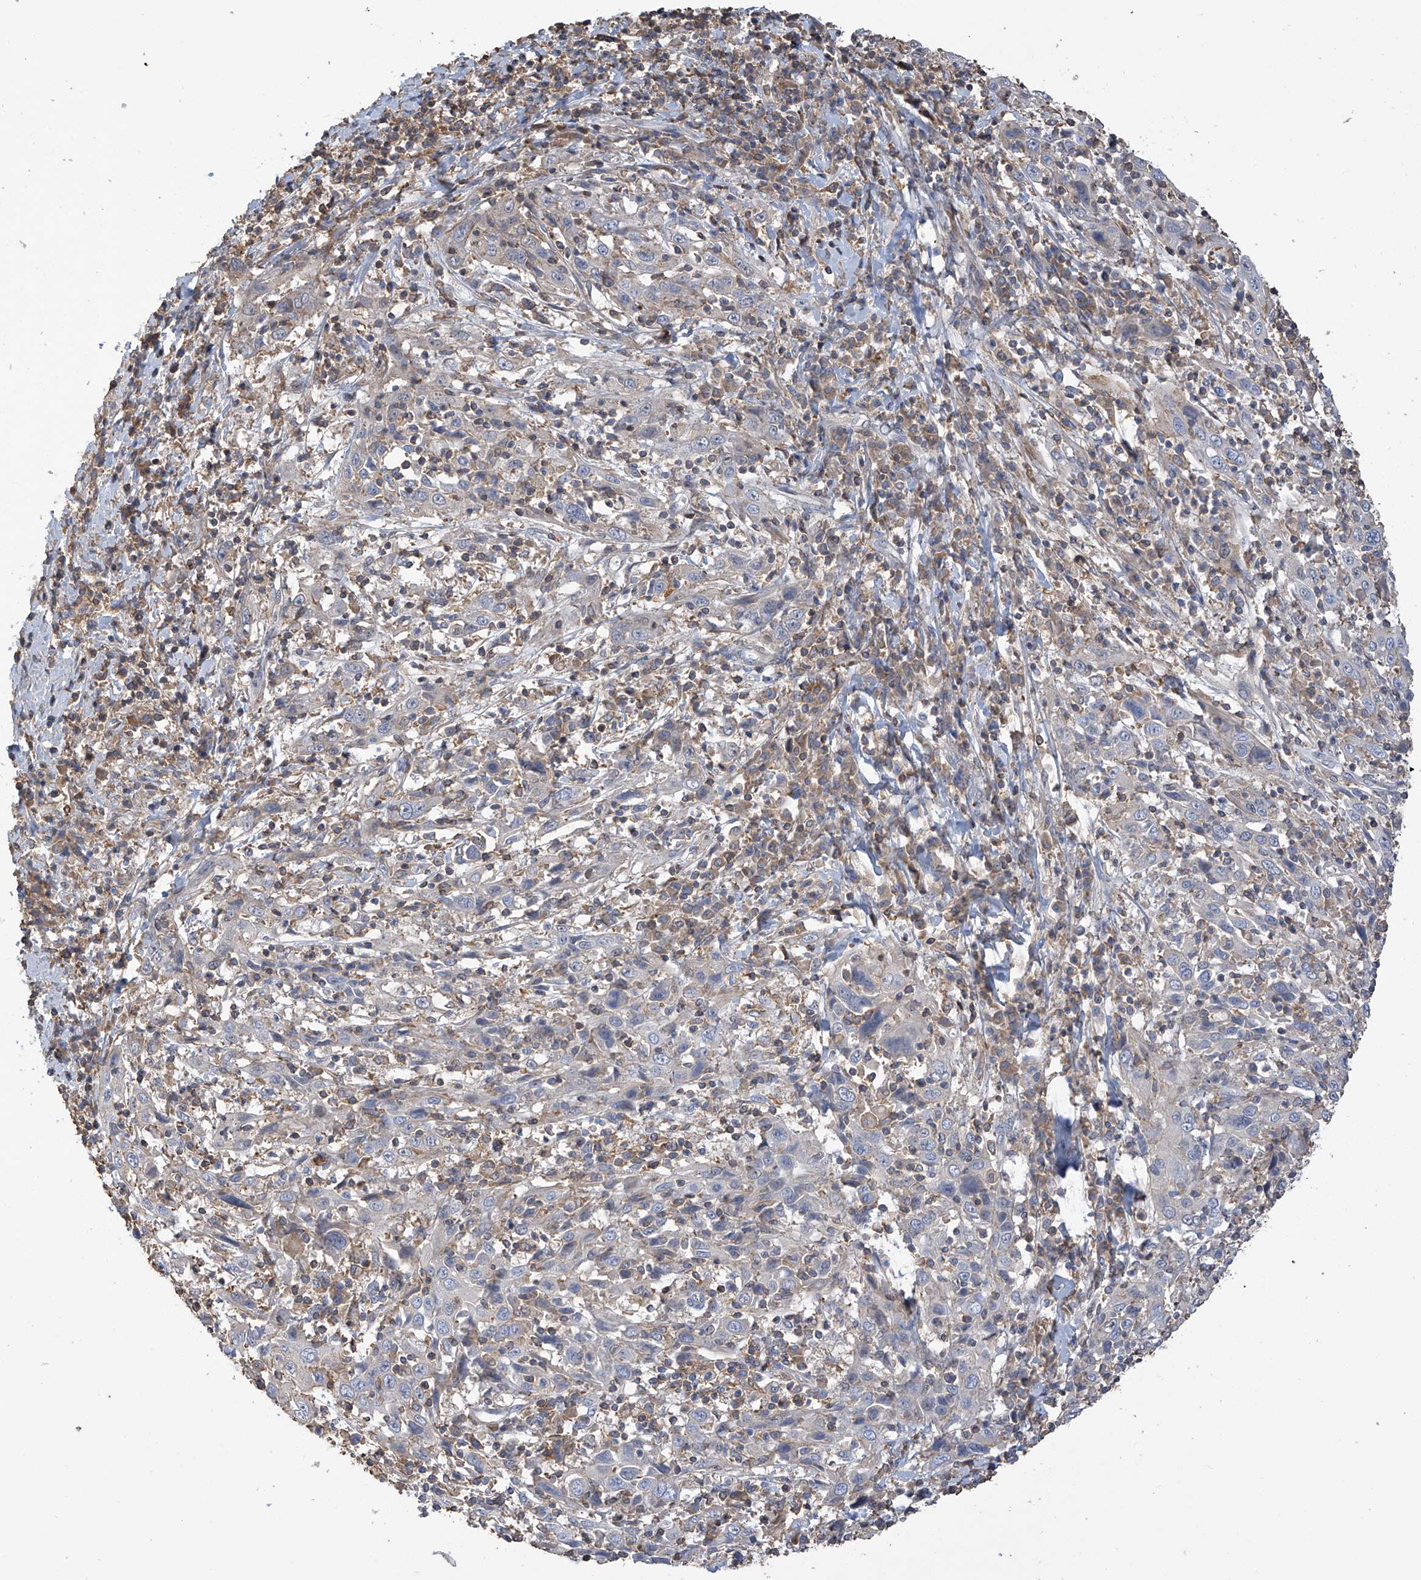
{"staining": {"intensity": "negative", "quantity": "none", "location": "none"}, "tissue": "cervical cancer", "cell_type": "Tumor cells", "image_type": "cancer", "snomed": [{"axis": "morphology", "description": "Squamous cell carcinoma, NOS"}, {"axis": "topography", "description": "Cervix"}], "caption": "High magnification brightfield microscopy of cervical squamous cell carcinoma stained with DAB (3,3'-diaminobenzidine) (brown) and counterstained with hematoxylin (blue): tumor cells show no significant positivity.", "gene": "SLFN14", "patient": {"sex": "female", "age": 46}}